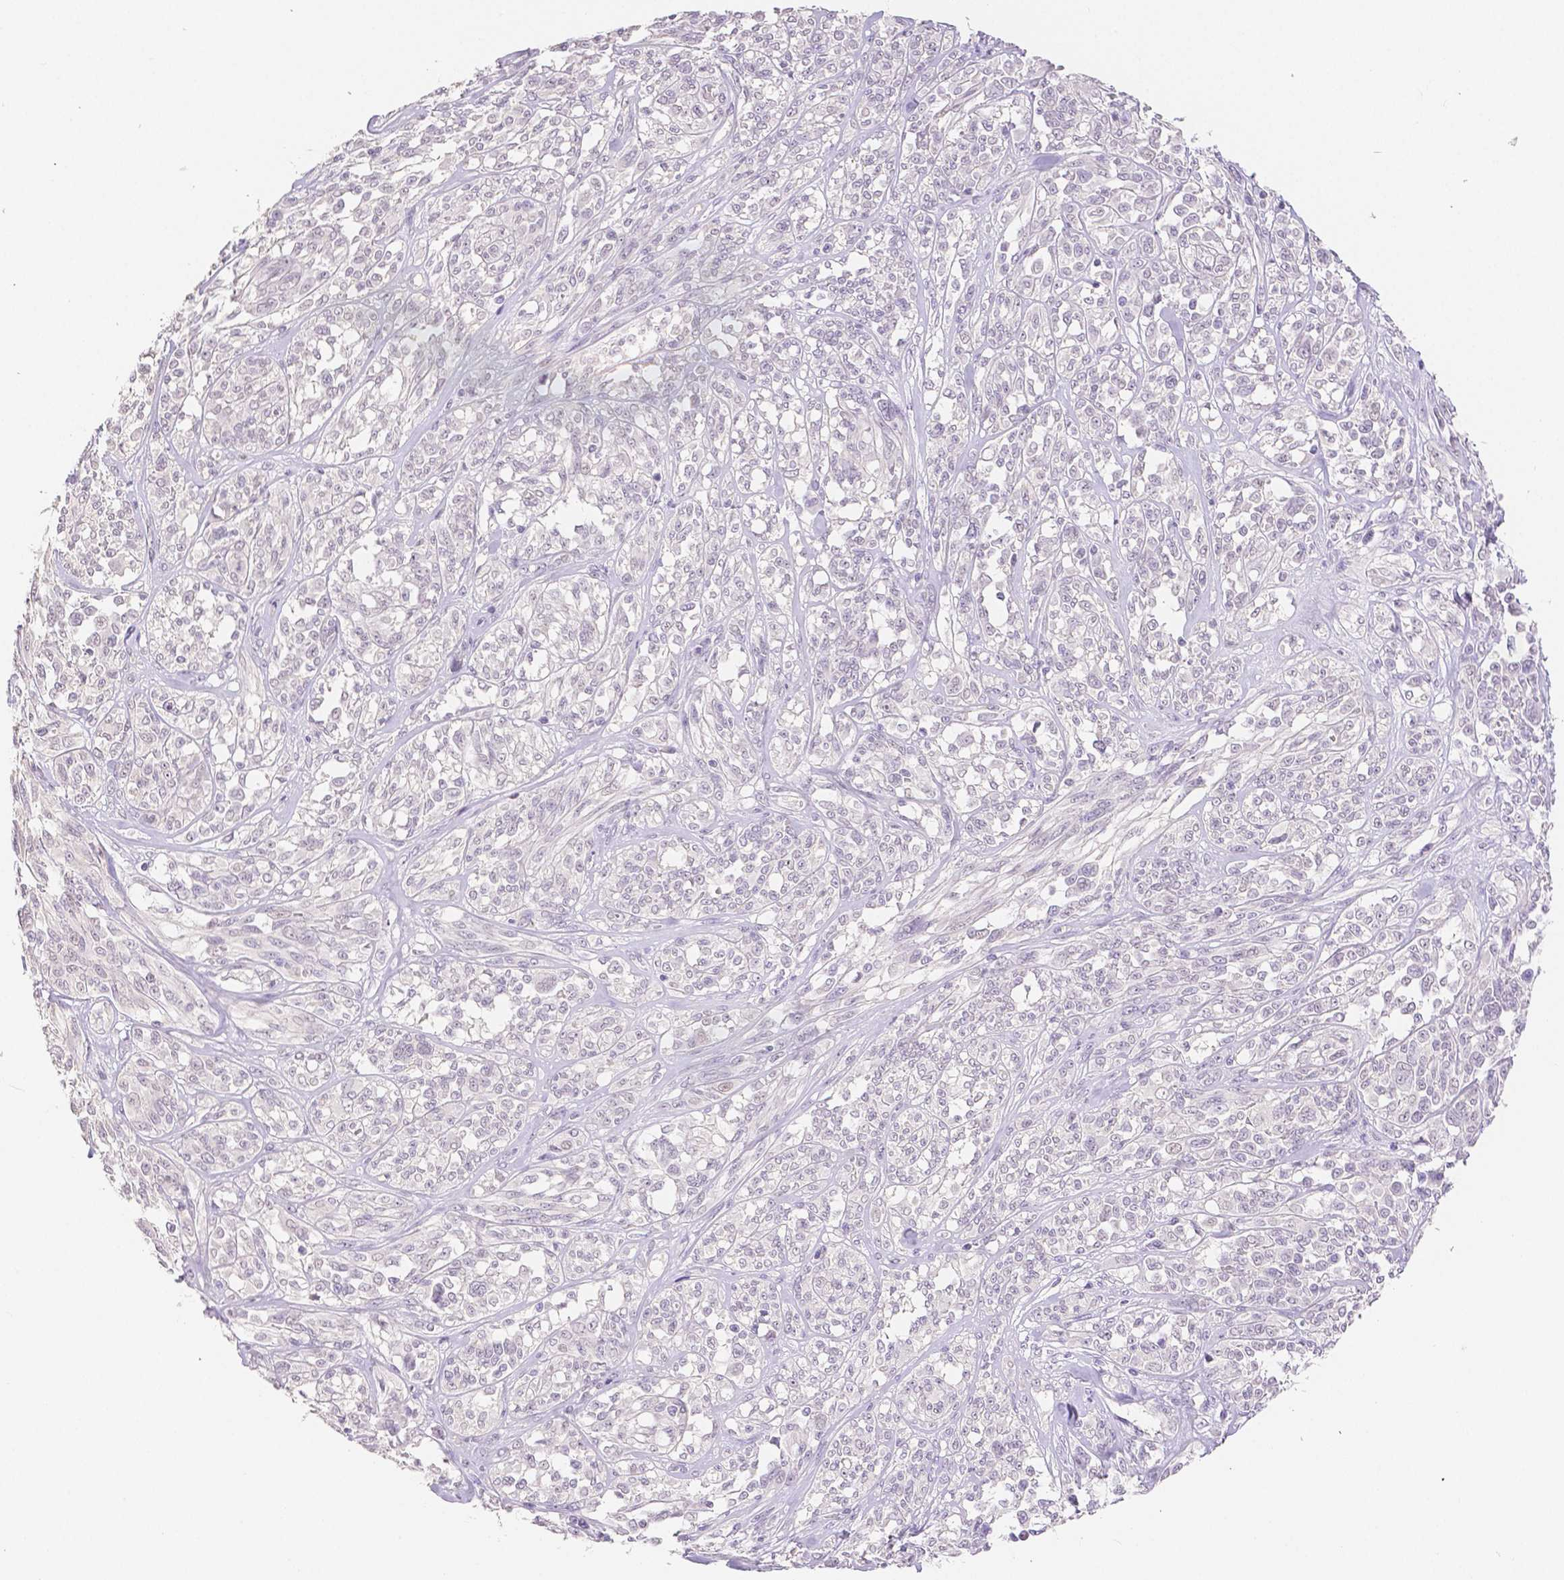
{"staining": {"intensity": "negative", "quantity": "none", "location": "none"}, "tissue": "melanoma", "cell_type": "Tumor cells", "image_type": "cancer", "snomed": [{"axis": "morphology", "description": "Malignant melanoma, NOS"}, {"axis": "topography", "description": "Skin"}], "caption": "This is a image of IHC staining of melanoma, which shows no staining in tumor cells. (DAB immunohistochemistry, high magnification).", "gene": "OCLN", "patient": {"sex": "female", "age": 91}}